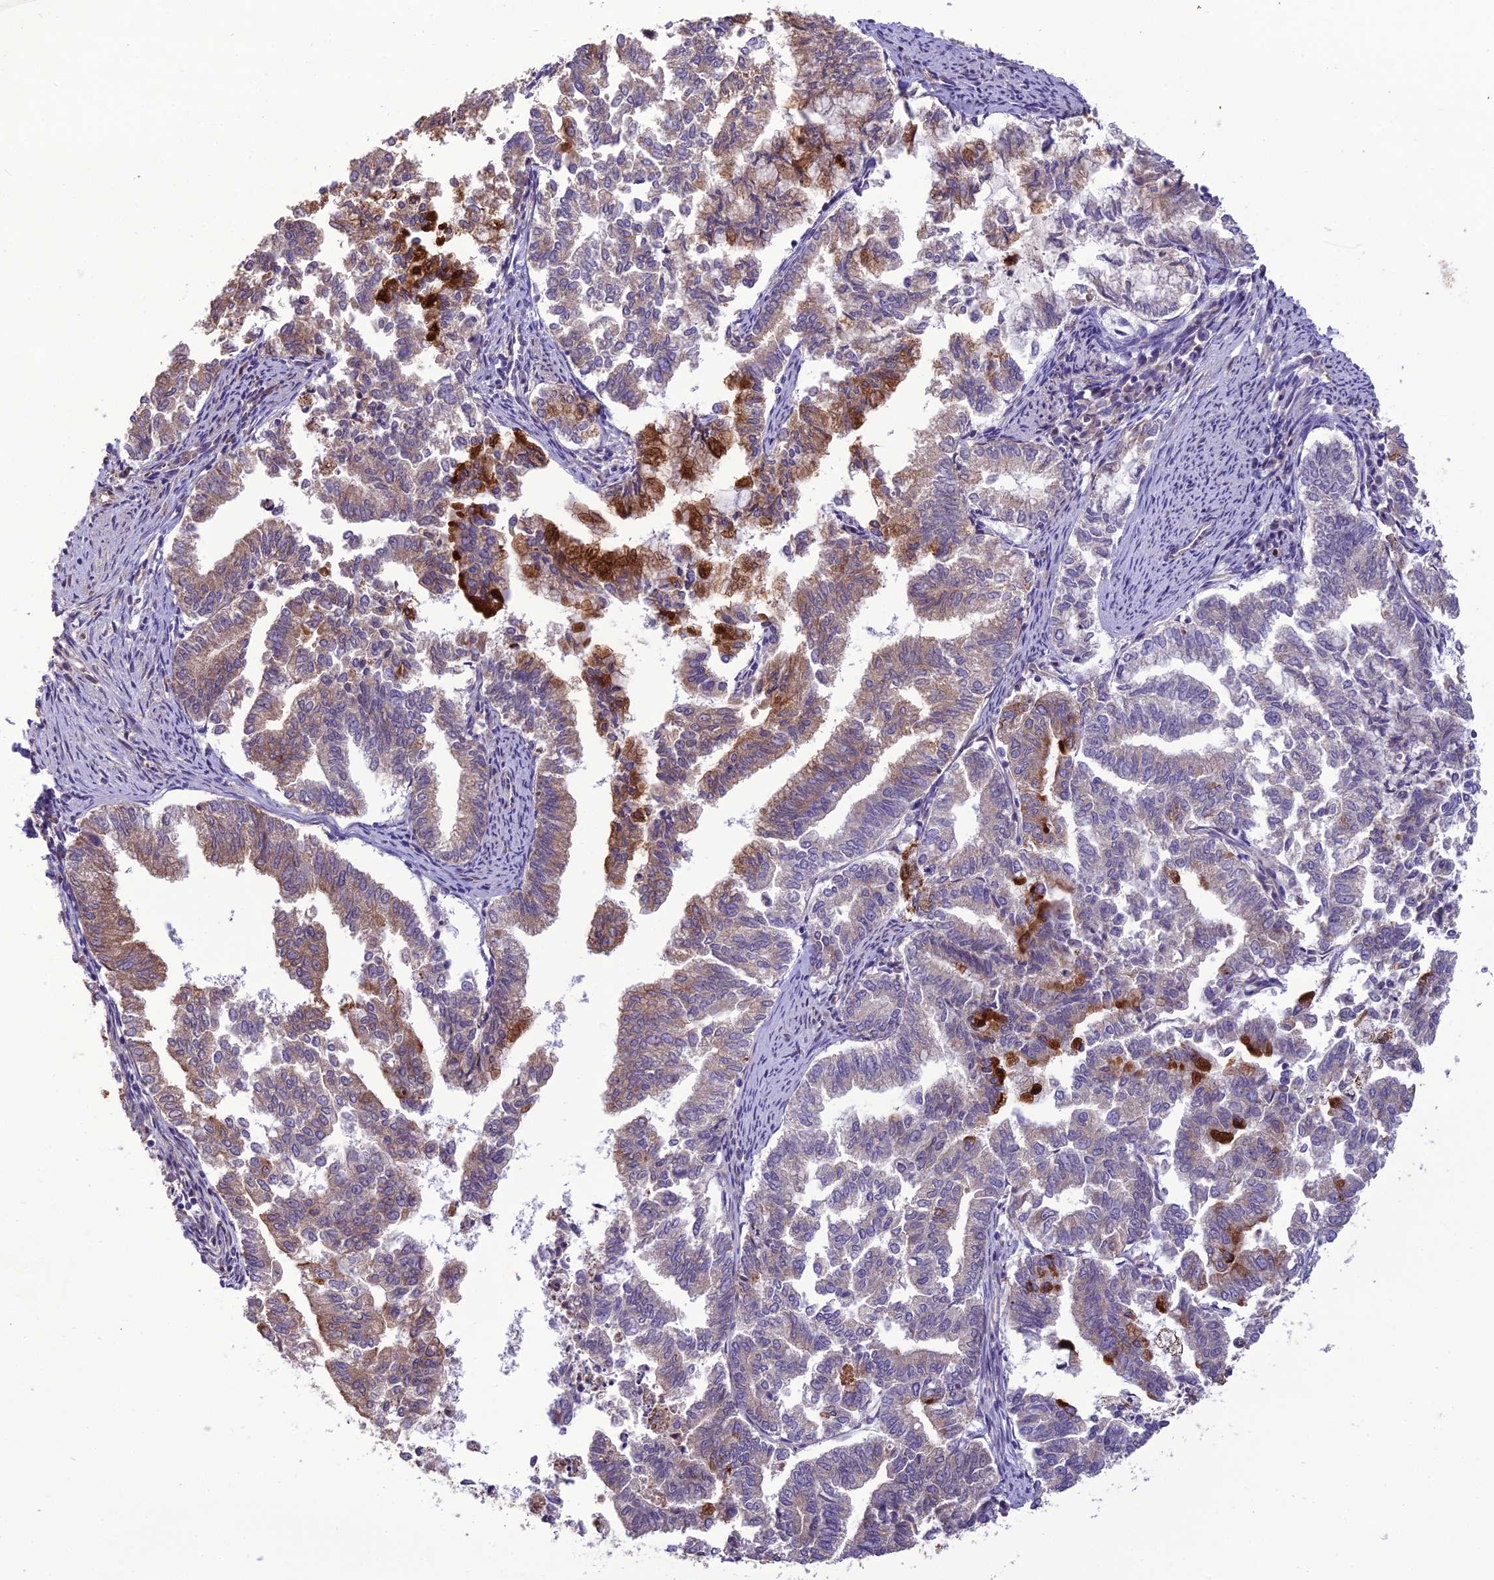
{"staining": {"intensity": "strong", "quantity": "<25%", "location": "cytoplasmic/membranous"}, "tissue": "endometrial cancer", "cell_type": "Tumor cells", "image_type": "cancer", "snomed": [{"axis": "morphology", "description": "Adenocarcinoma, NOS"}, {"axis": "topography", "description": "Endometrium"}], "caption": "Immunohistochemistry (IHC) of human endometrial adenocarcinoma displays medium levels of strong cytoplasmic/membranous positivity in approximately <25% of tumor cells.", "gene": "TBC1D24", "patient": {"sex": "female", "age": 79}}